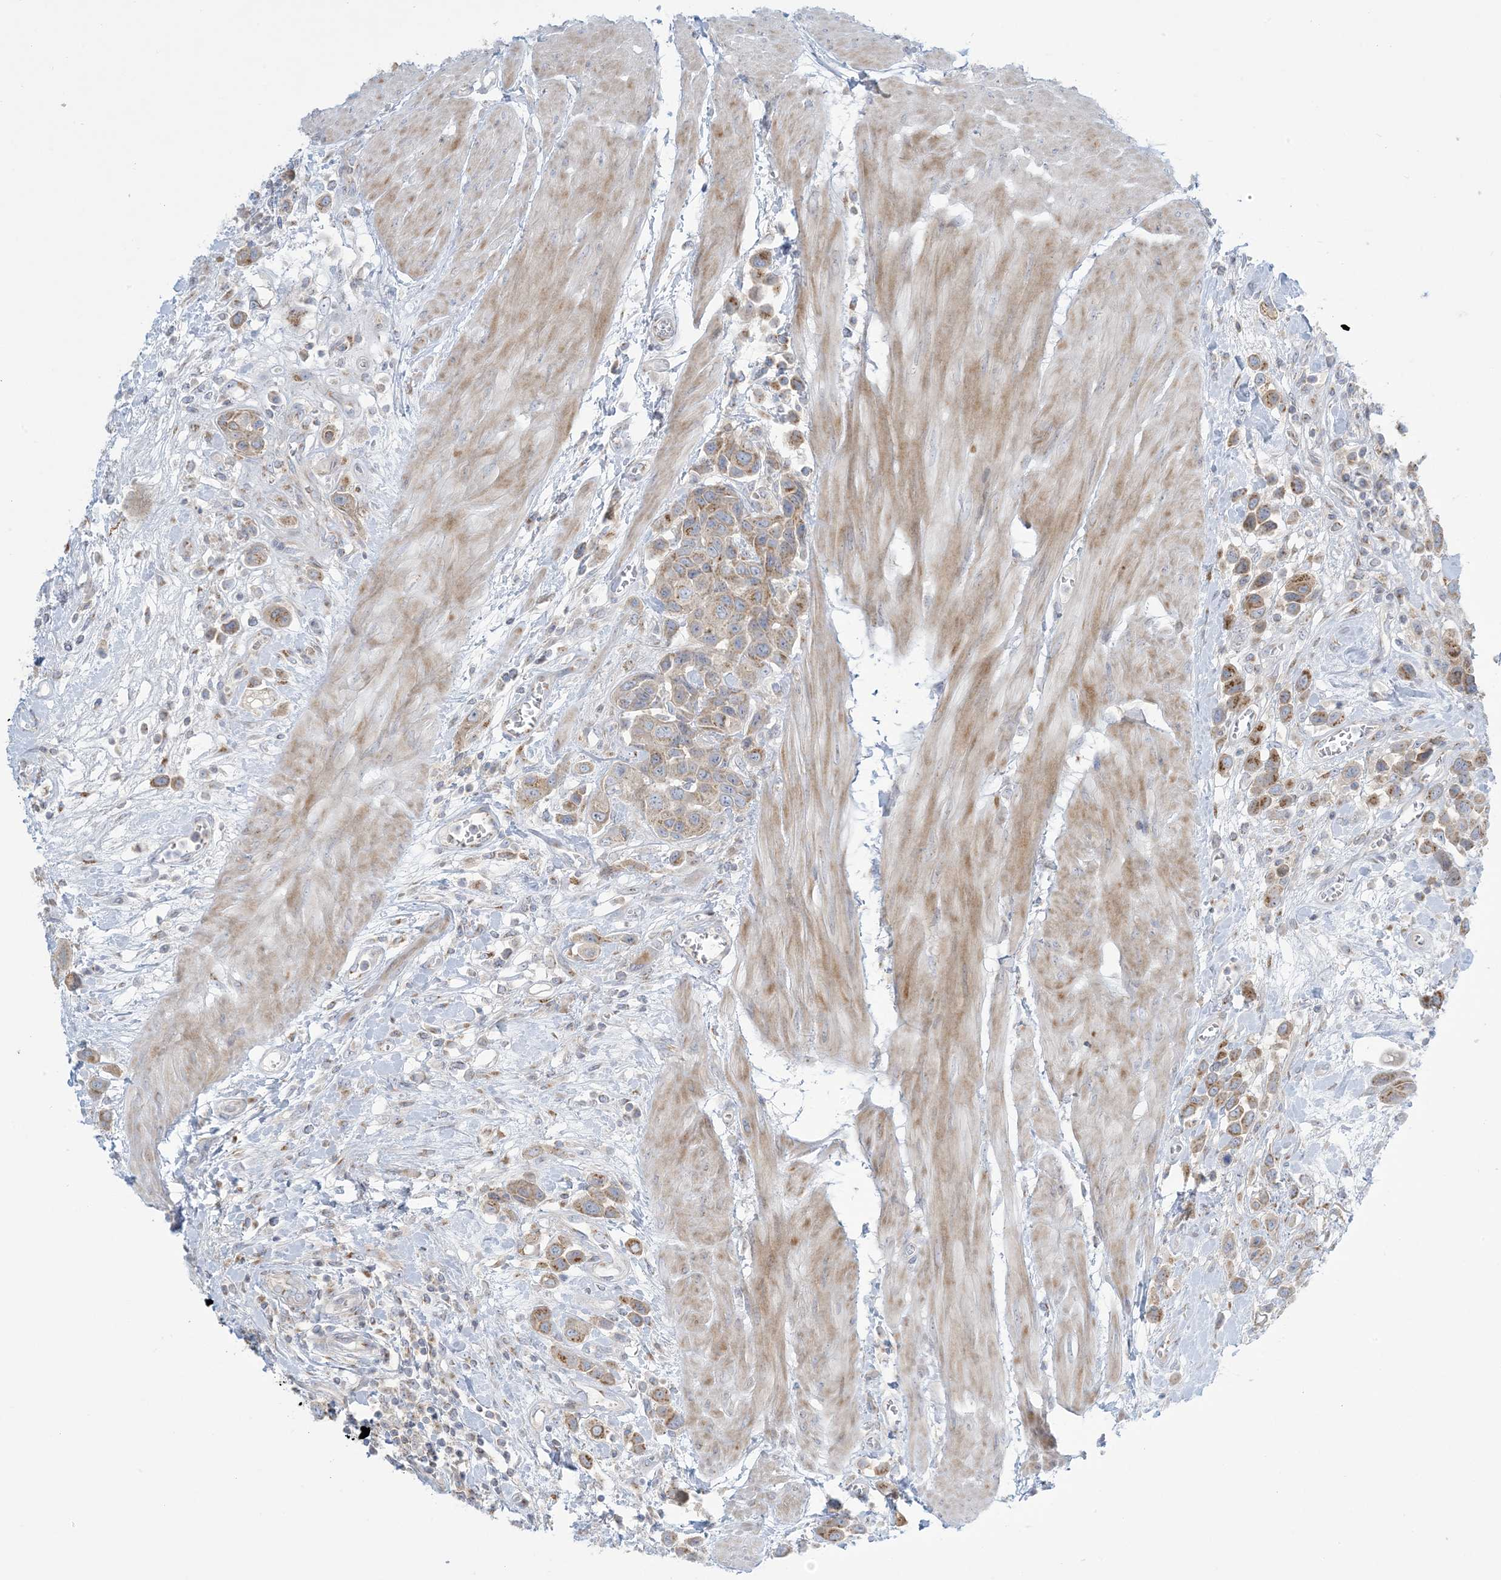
{"staining": {"intensity": "moderate", "quantity": ">75%", "location": "cytoplasmic/membranous"}, "tissue": "urothelial cancer", "cell_type": "Tumor cells", "image_type": "cancer", "snomed": [{"axis": "morphology", "description": "Urothelial carcinoma, High grade"}, {"axis": "topography", "description": "Urinary bladder"}], "caption": "Immunohistochemistry histopathology image of neoplastic tissue: urothelial cancer stained using immunohistochemistry reveals medium levels of moderate protein expression localized specifically in the cytoplasmic/membranous of tumor cells, appearing as a cytoplasmic/membranous brown color.", "gene": "AFTPH", "patient": {"sex": "male", "age": 50}}